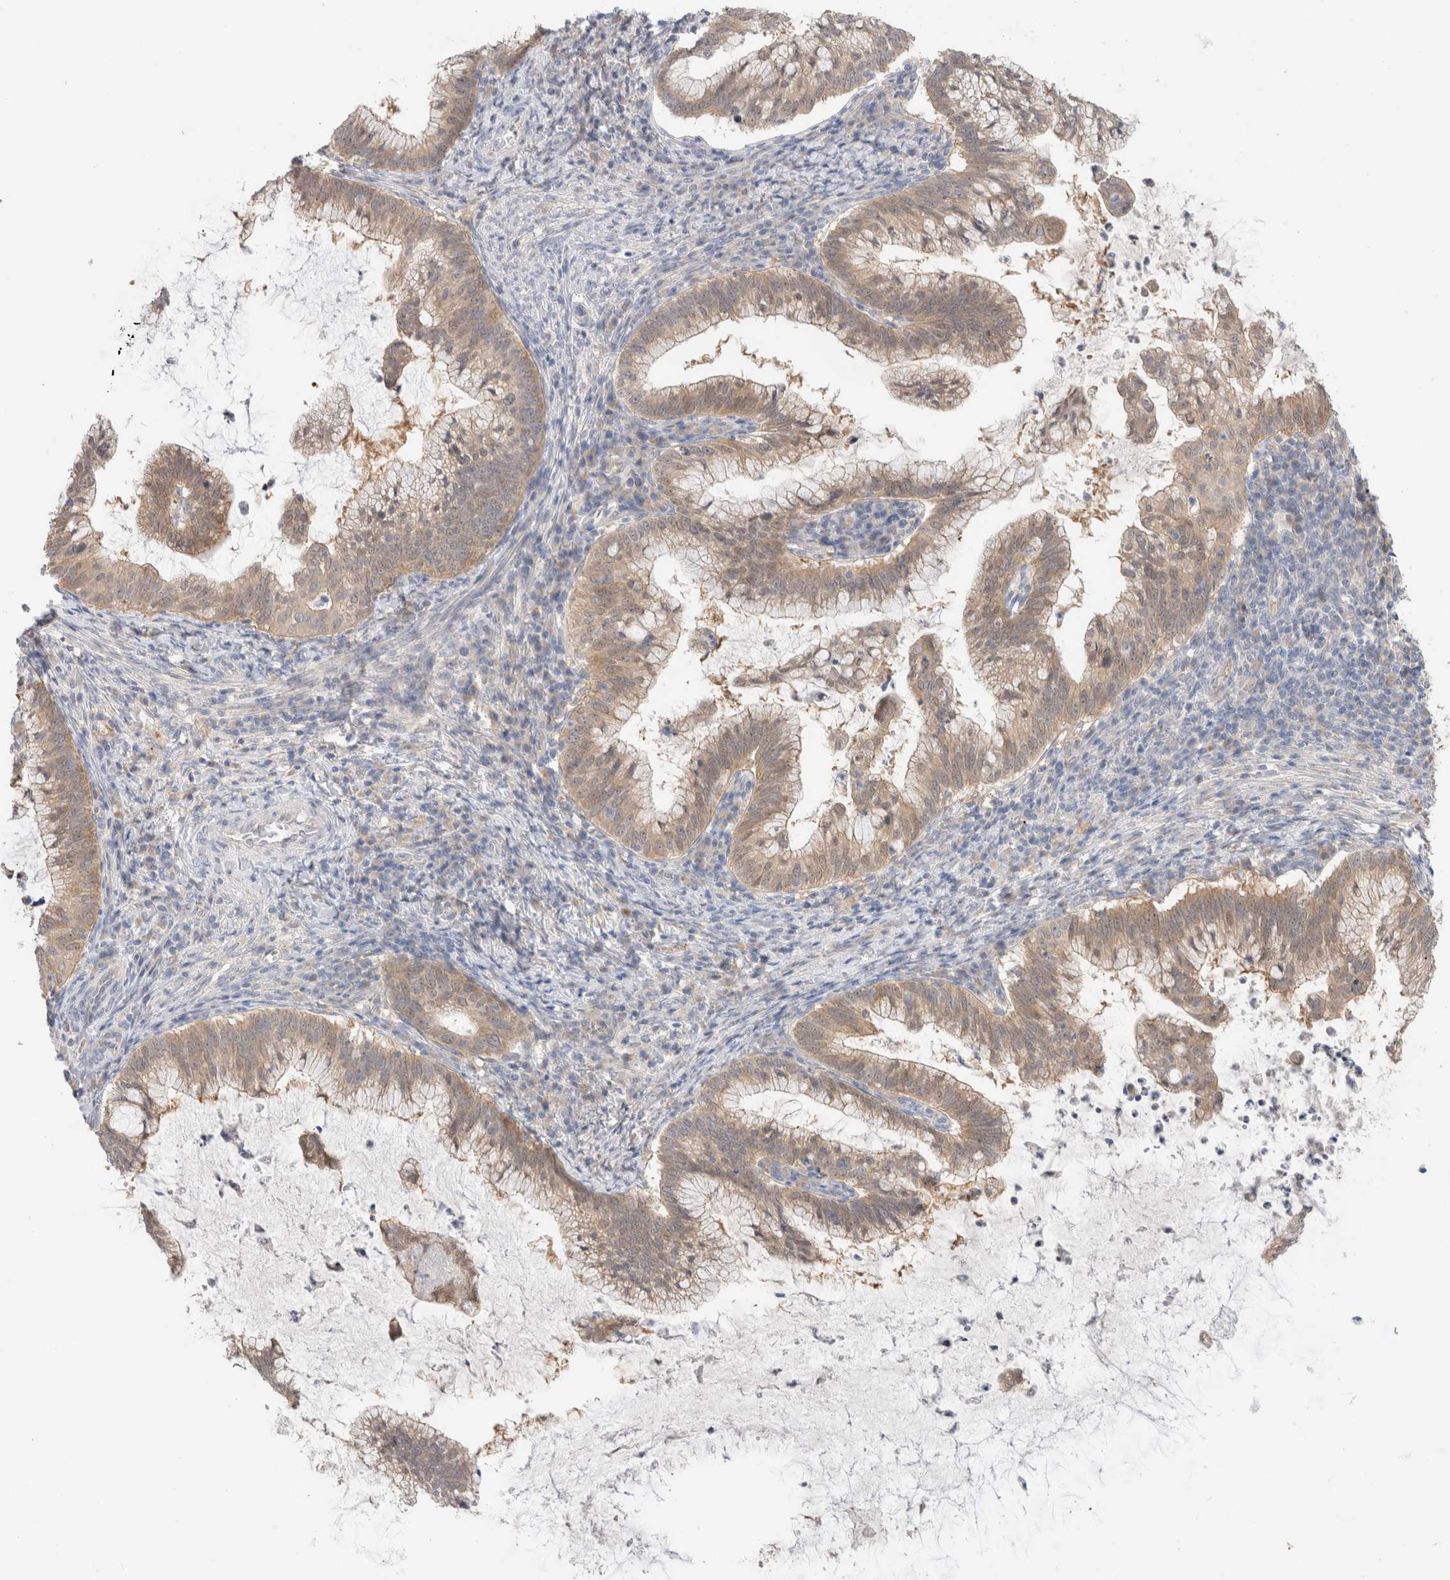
{"staining": {"intensity": "moderate", "quantity": ">75%", "location": "cytoplasmic/membranous"}, "tissue": "cervical cancer", "cell_type": "Tumor cells", "image_type": "cancer", "snomed": [{"axis": "morphology", "description": "Adenocarcinoma, NOS"}, {"axis": "topography", "description": "Cervix"}], "caption": "Immunohistochemical staining of human adenocarcinoma (cervical) reveals moderate cytoplasmic/membranous protein staining in about >75% of tumor cells.", "gene": "CA13", "patient": {"sex": "female", "age": 36}}